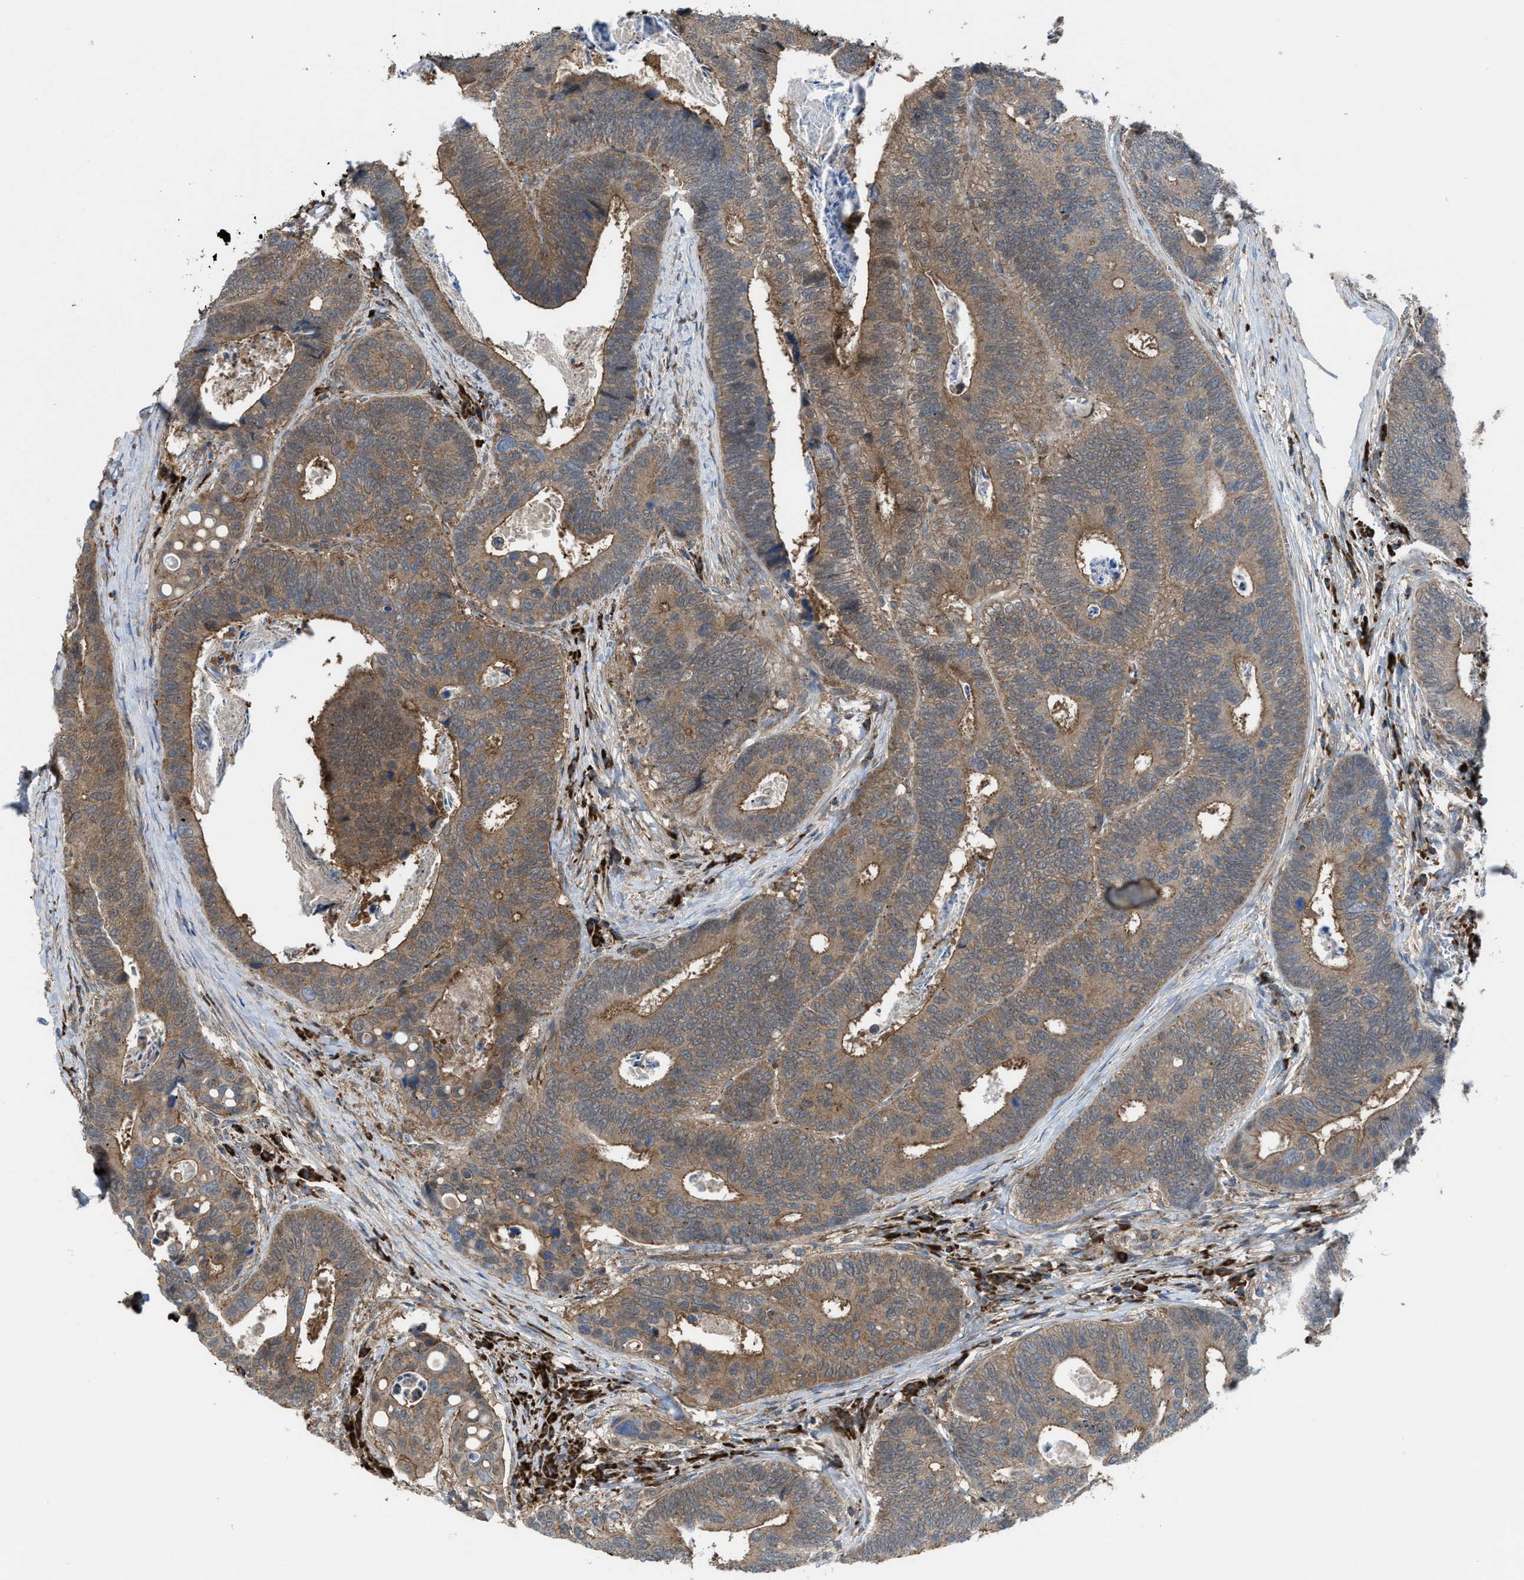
{"staining": {"intensity": "moderate", "quantity": ">75%", "location": "cytoplasmic/membranous"}, "tissue": "colorectal cancer", "cell_type": "Tumor cells", "image_type": "cancer", "snomed": [{"axis": "morphology", "description": "Inflammation, NOS"}, {"axis": "morphology", "description": "Adenocarcinoma, NOS"}, {"axis": "topography", "description": "Colon"}], "caption": "Tumor cells show medium levels of moderate cytoplasmic/membranous expression in about >75% of cells in human colorectal cancer.", "gene": "PLAA", "patient": {"sex": "male", "age": 72}}